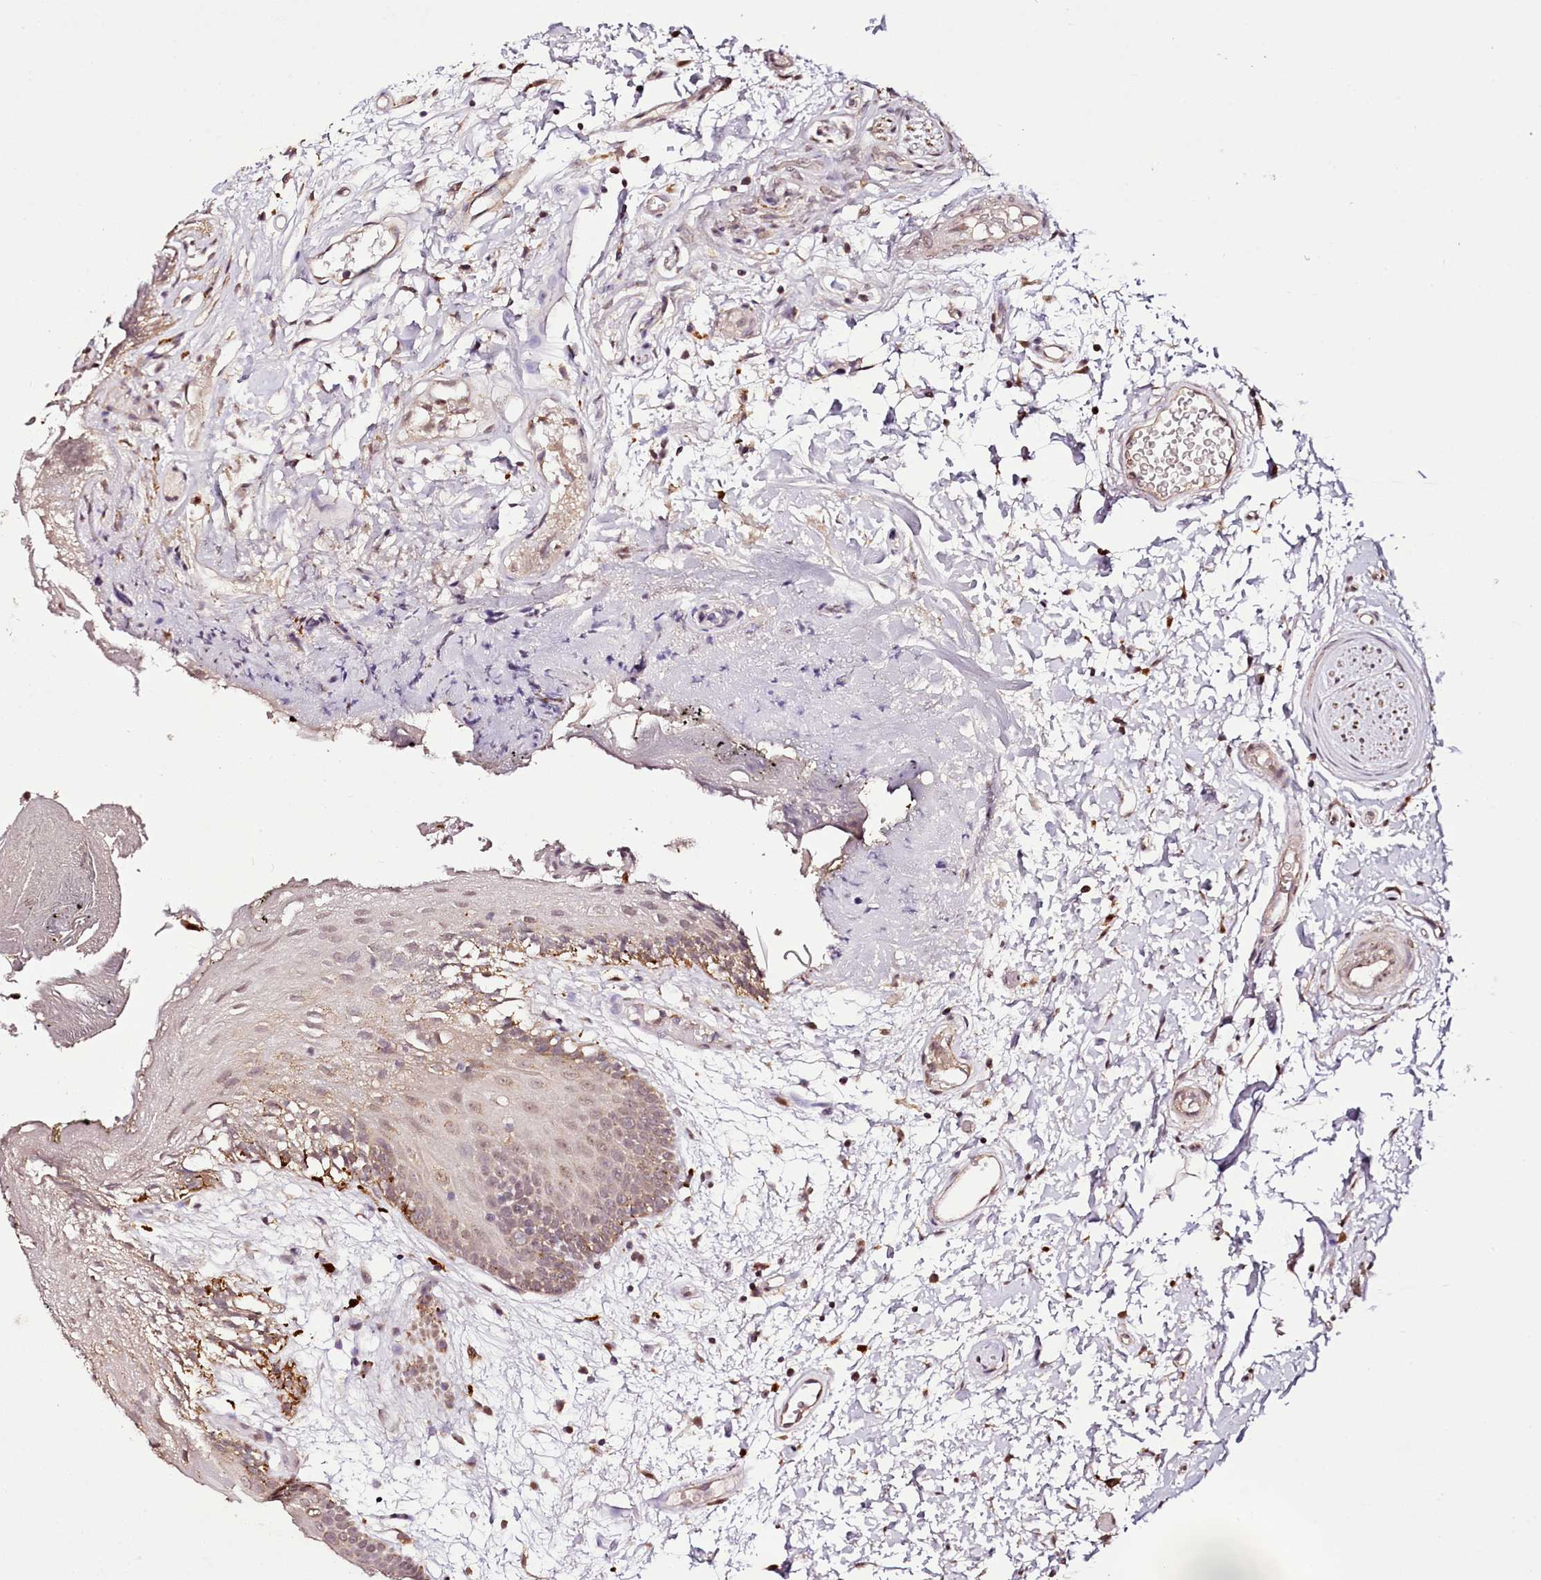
{"staining": {"intensity": "weak", "quantity": ">75%", "location": "cytoplasmic/membranous,nuclear"}, "tissue": "oral mucosa", "cell_type": "Squamous epithelial cells", "image_type": "normal", "snomed": [{"axis": "morphology", "description": "Normal tissue, NOS"}, {"axis": "topography", "description": "Skeletal muscle"}, {"axis": "topography", "description": "Oral tissue"}, {"axis": "topography", "description": "Salivary gland"}, {"axis": "topography", "description": "Peripheral nerve tissue"}], "caption": "Weak cytoplasmic/membranous,nuclear protein expression is appreciated in about >75% of squamous epithelial cells in oral mucosa. The staining is performed using DAB (3,3'-diaminobenzidine) brown chromogen to label protein expression. The nuclei are counter-stained blue using hematoxylin.", "gene": "EDIL3", "patient": {"sex": "male", "age": 54}}